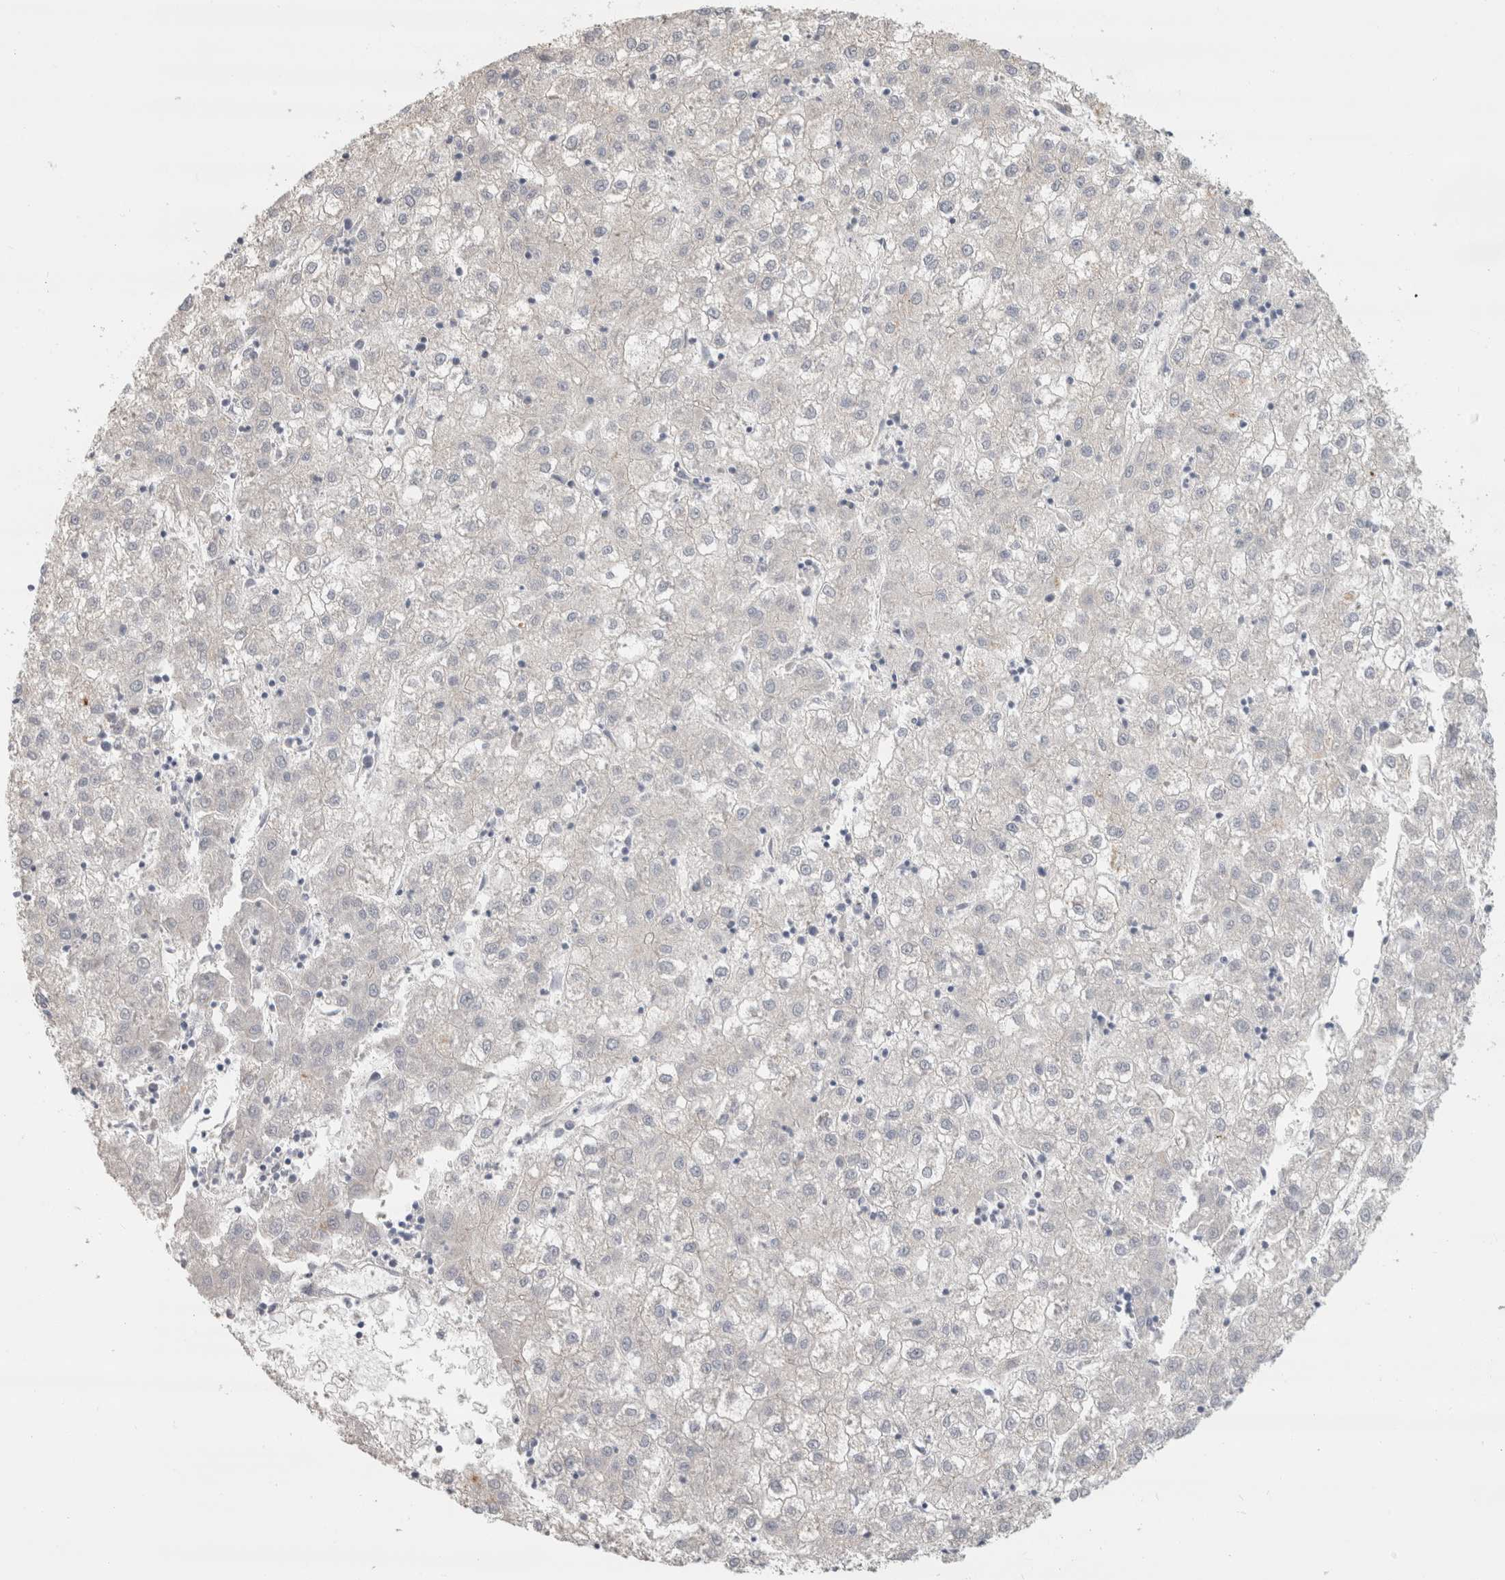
{"staining": {"intensity": "negative", "quantity": "none", "location": "none"}, "tissue": "liver cancer", "cell_type": "Tumor cells", "image_type": "cancer", "snomed": [{"axis": "morphology", "description": "Carcinoma, Hepatocellular, NOS"}, {"axis": "topography", "description": "Liver"}], "caption": "IHC of human liver cancer (hepatocellular carcinoma) exhibits no expression in tumor cells.", "gene": "AFP", "patient": {"sex": "male", "age": 72}}